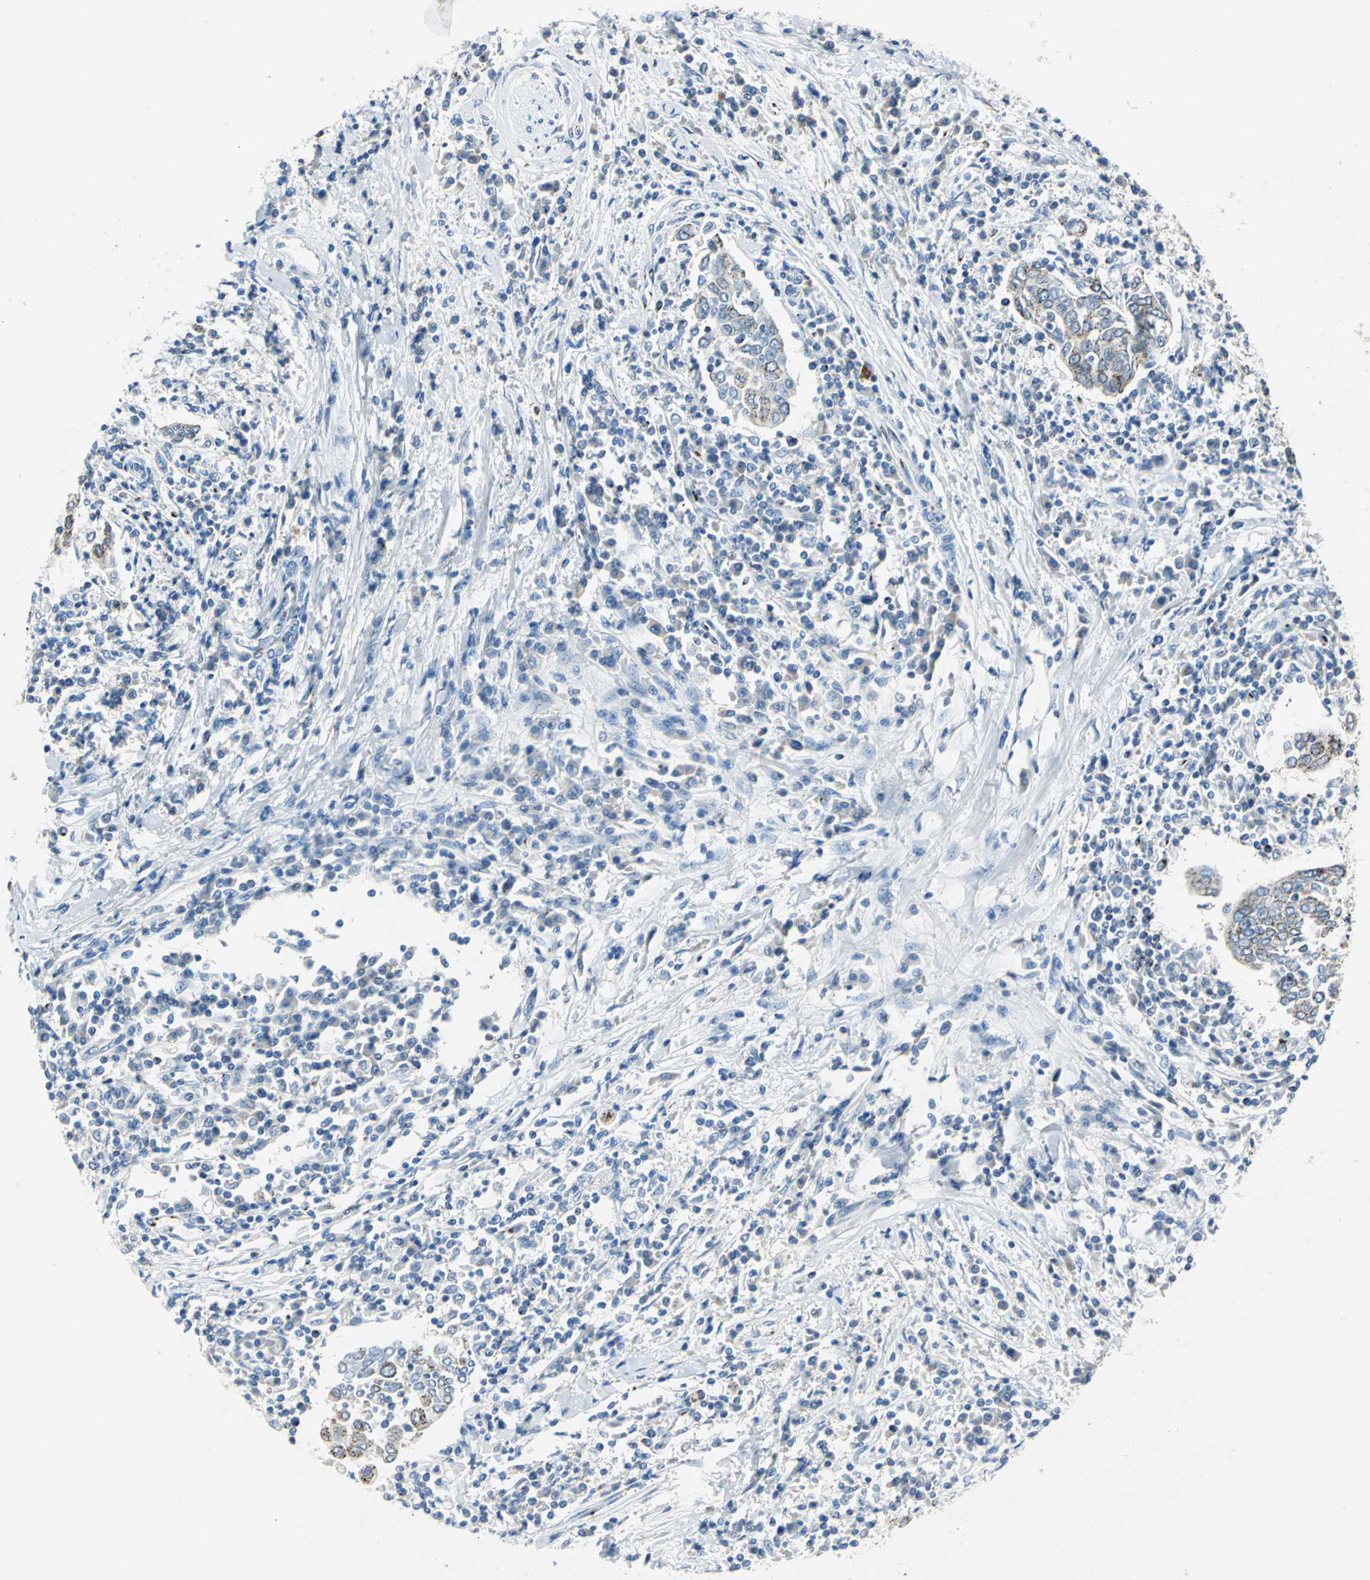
{"staining": {"intensity": "moderate", "quantity": "25%-75%", "location": "cytoplasmic/membranous"}, "tissue": "cervical cancer", "cell_type": "Tumor cells", "image_type": "cancer", "snomed": [{"axis": "morphology", "description": "Squamous cell carcinoma, NOS"}, {"axis": "topography", "description": "Cervix"}], "caption": "The histopathology image exhibits staining of squamous cell carcinoma (cervical), revealing moderate cytoplasmic/membranous protein expression (brown color) within tumor cells. The staining was performed using DAB (3,3'-diaminobenzidine) to visualize the protein expression in brown, while the nuclei were stained in blue with hematoxylin (Magnification: 20x).", "gene": "GPR3", "patient": {"sex": "female", "age": 40}}